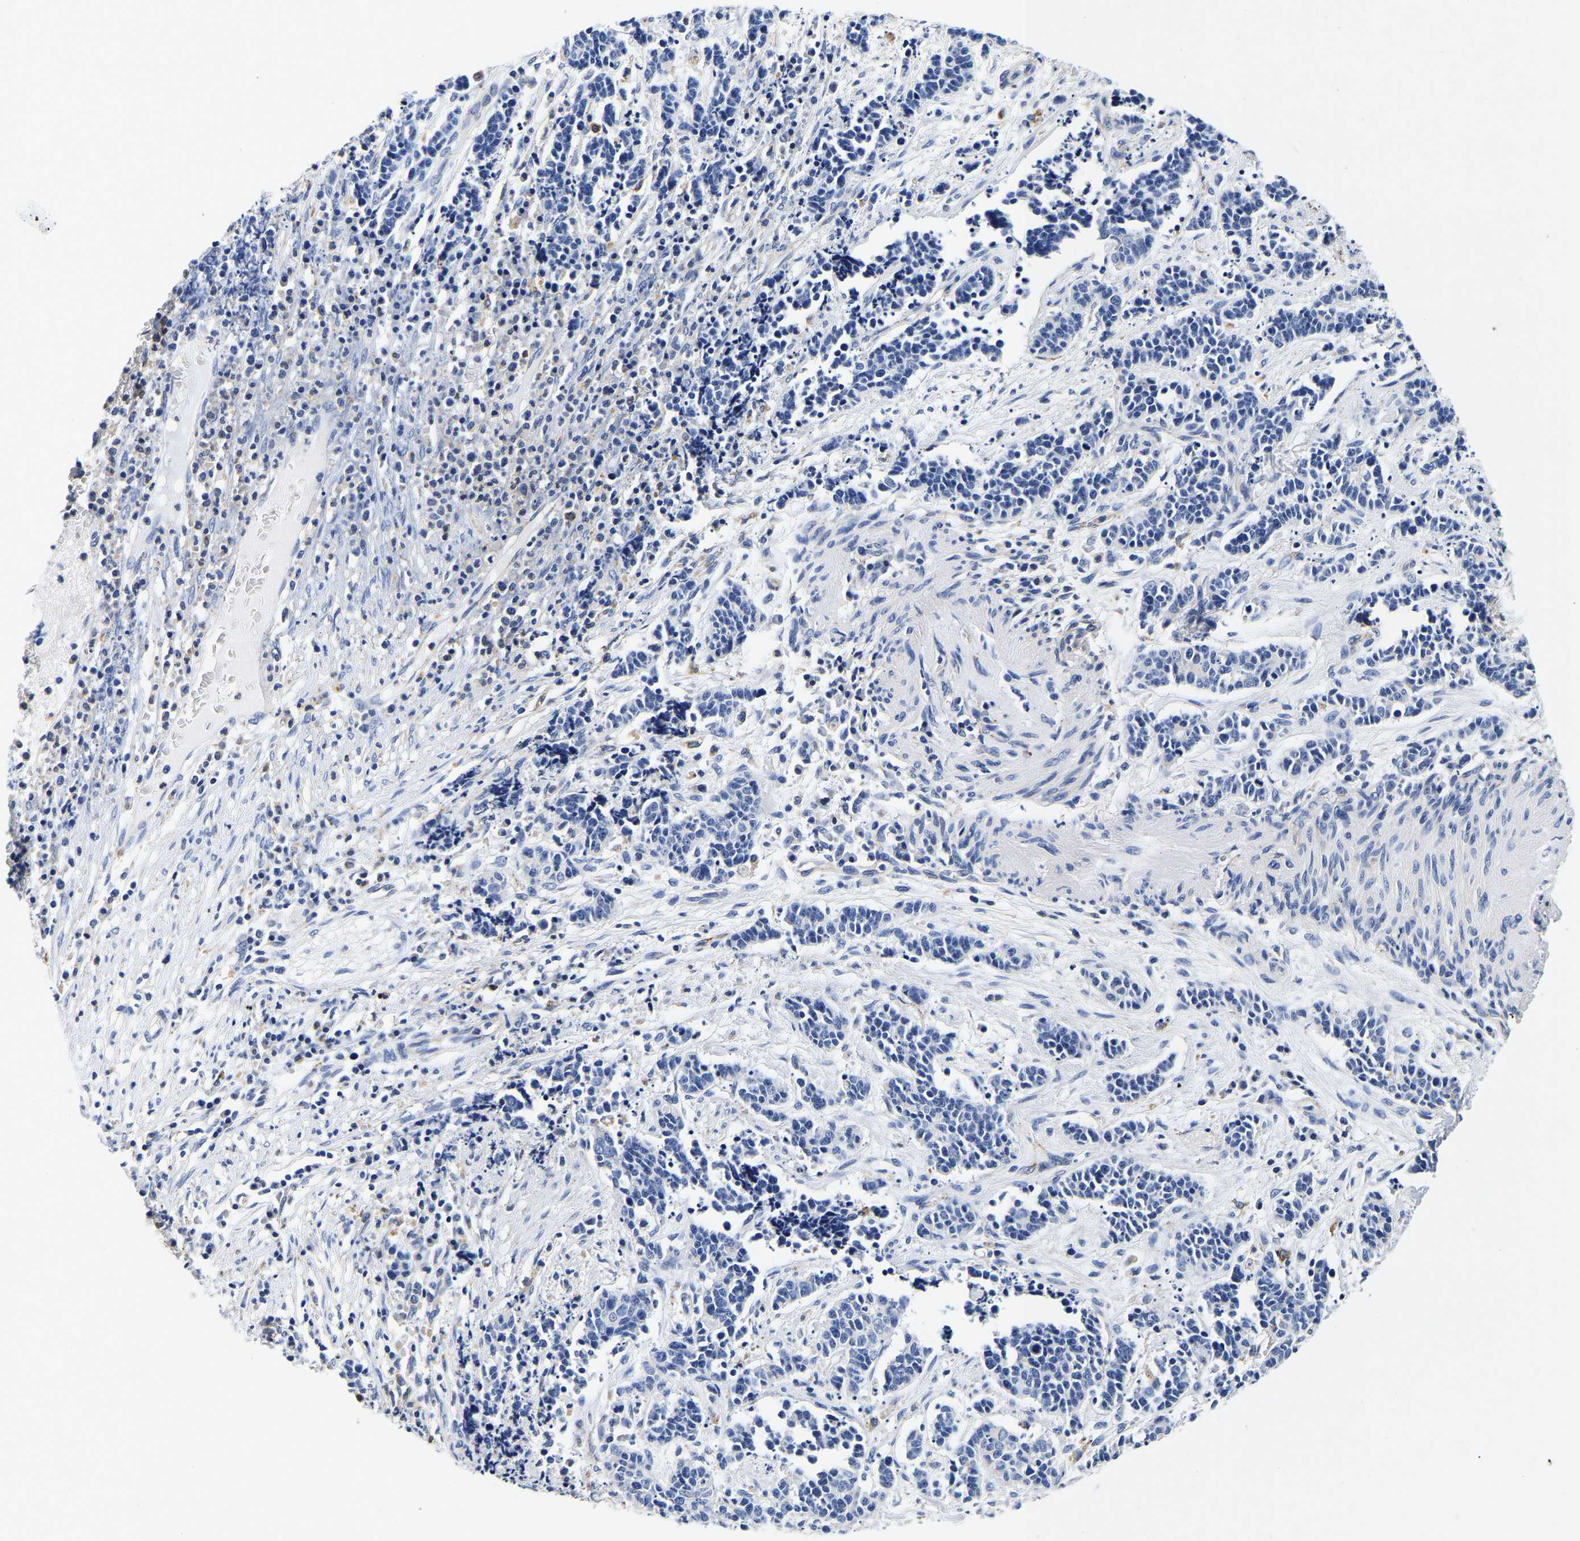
{"staining": {"intensity": "negative", "quantity": "none", "location": "none"}, "tissue": "cervical cancer", "cell_type": "Tumor cells", "image_type": "cancer", "snomed": [{"axis": "morphology", "description": "Squamous cell carcinoma, NOS"}, {"axis": "topography", "description": "Cervix"}], "caption": "The immunohistochemistry micrograph has no significant staining in tumor cells of cervical squamous cell carcinoma tissue.", "gene": "GRN", "patient": {"sex": "female", "age": 35}}